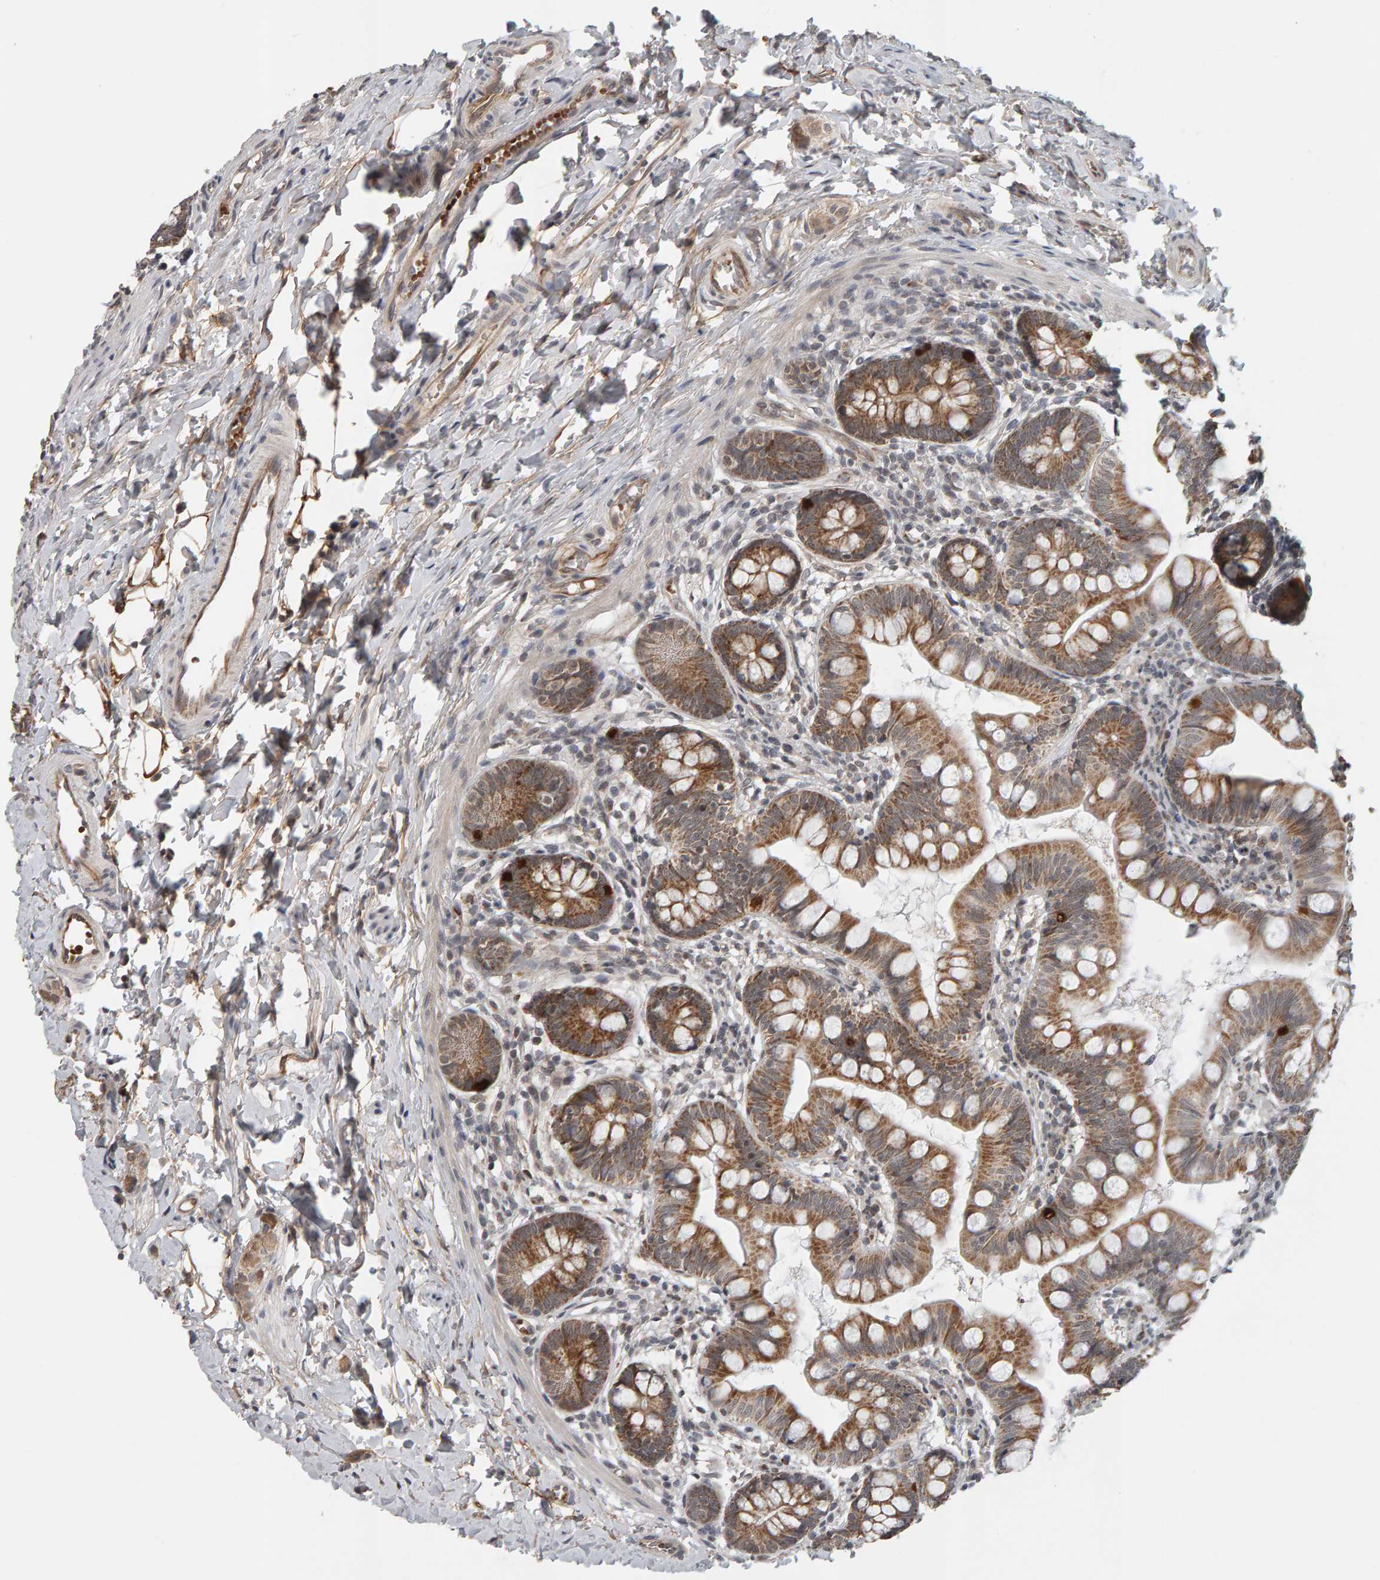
{"staining": {"intensity": "strong", "quantity": ">75%", "location": "cytoplasmic/membranous"}, "tissue": "small intestine", "cell_type": "Glandular cells", "image_type": "normal", "snomed": [{"axis": "morphology", "description": "Normal tissue, NOS"}, {"axis": "topography", "description": "Small intestine"}], "caption": "The photomicrograph displays staining of benign small intestine, revealing strong cytoplasmic/membranous protein expression (brown color) within glandular cells.", "gene": "DAP3", "patient": {"sex": "male", "age": 7}}